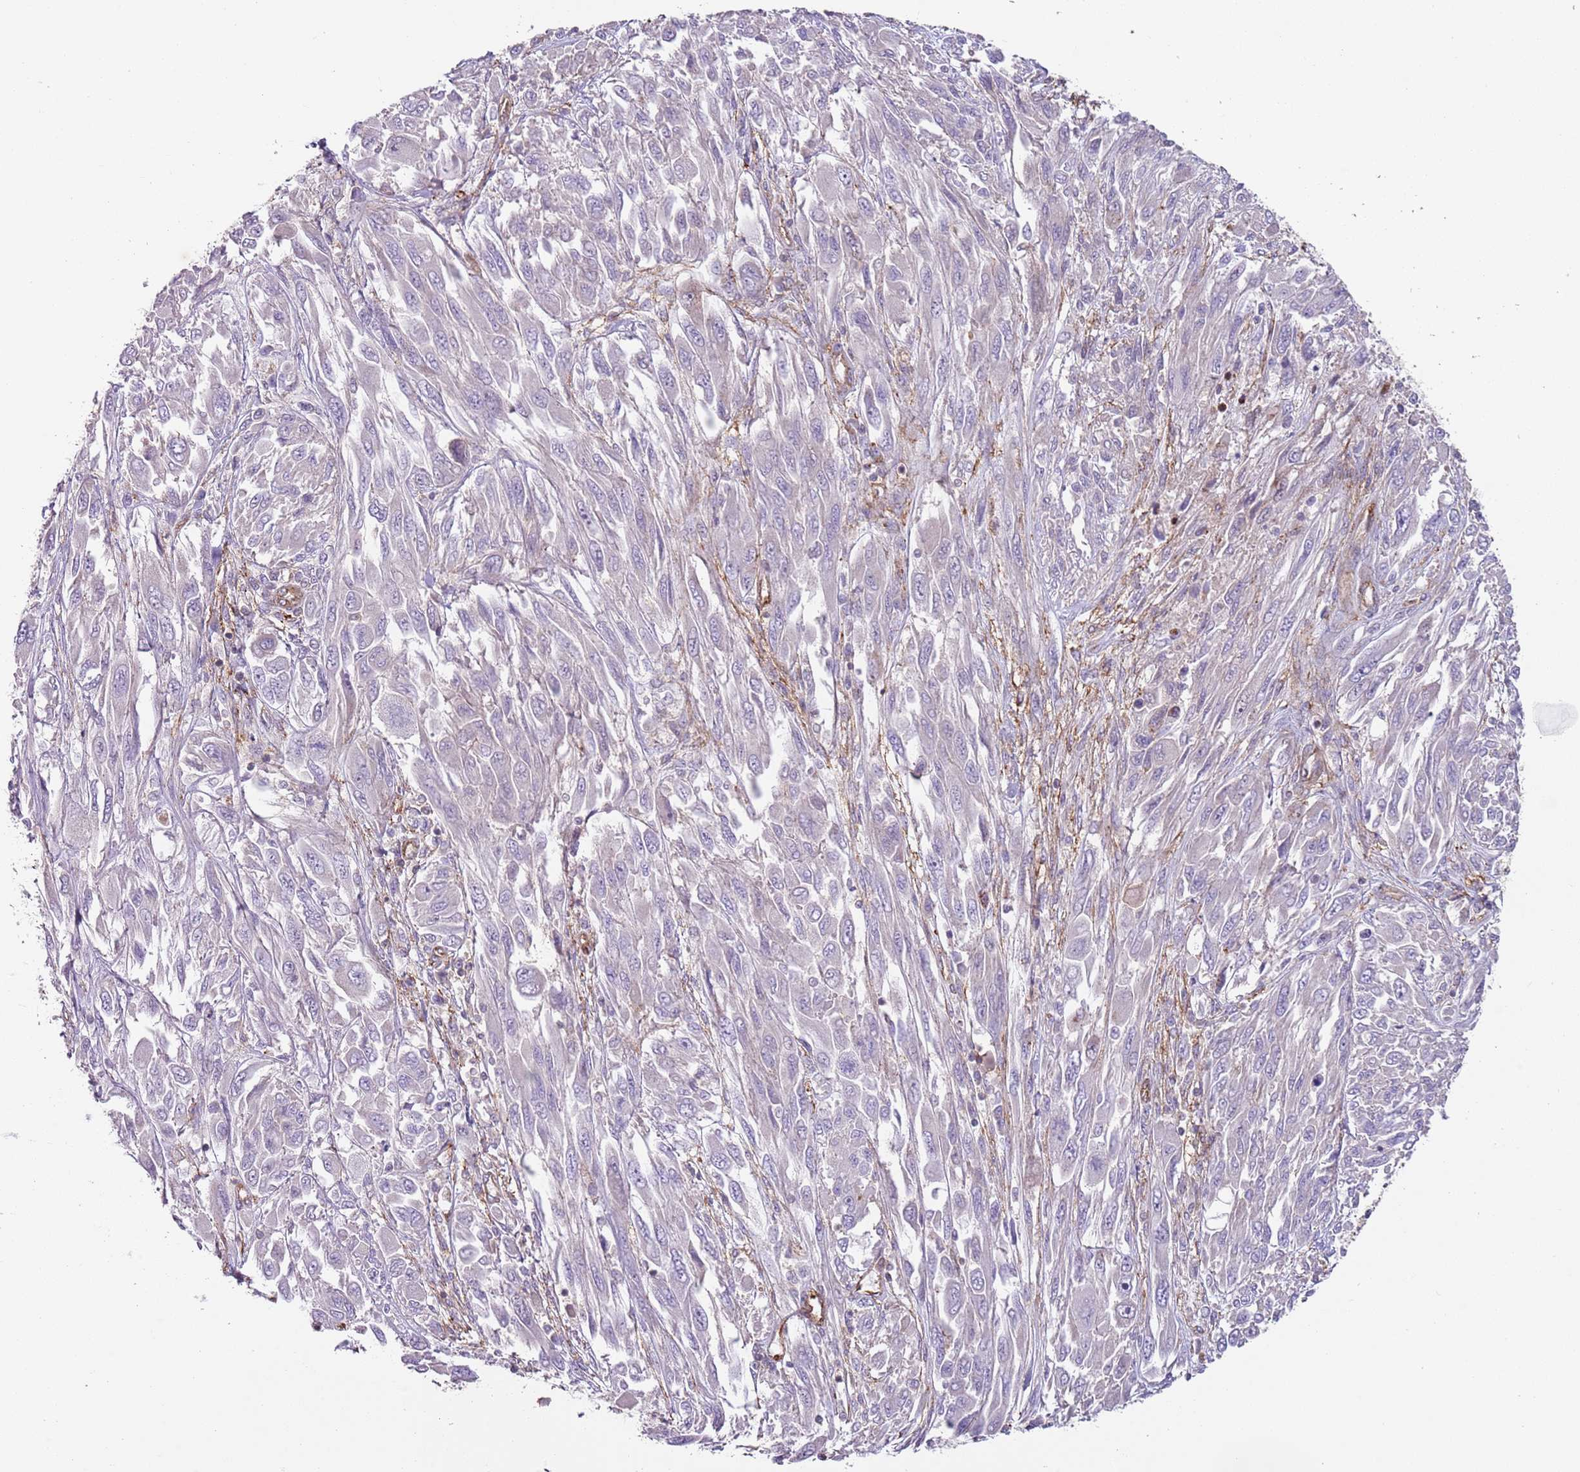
{"staining": {"intensity": "negative", "quantity": "none", "location": "none"}, "tissue": "melanoma", "cell_type": "Tumor cells", "image_type": "cancer", "snomed": [{"axis": "morphology", "description": "Malignant melanoma, NOS"}, {"axis": "topography", "description": "Skin"}], "caption": "The photomicrograph reveals no significant staining in tumor cells of melanoma.", "gene": "GNAI3", "patient": {"sex": "female", "age": 91}}